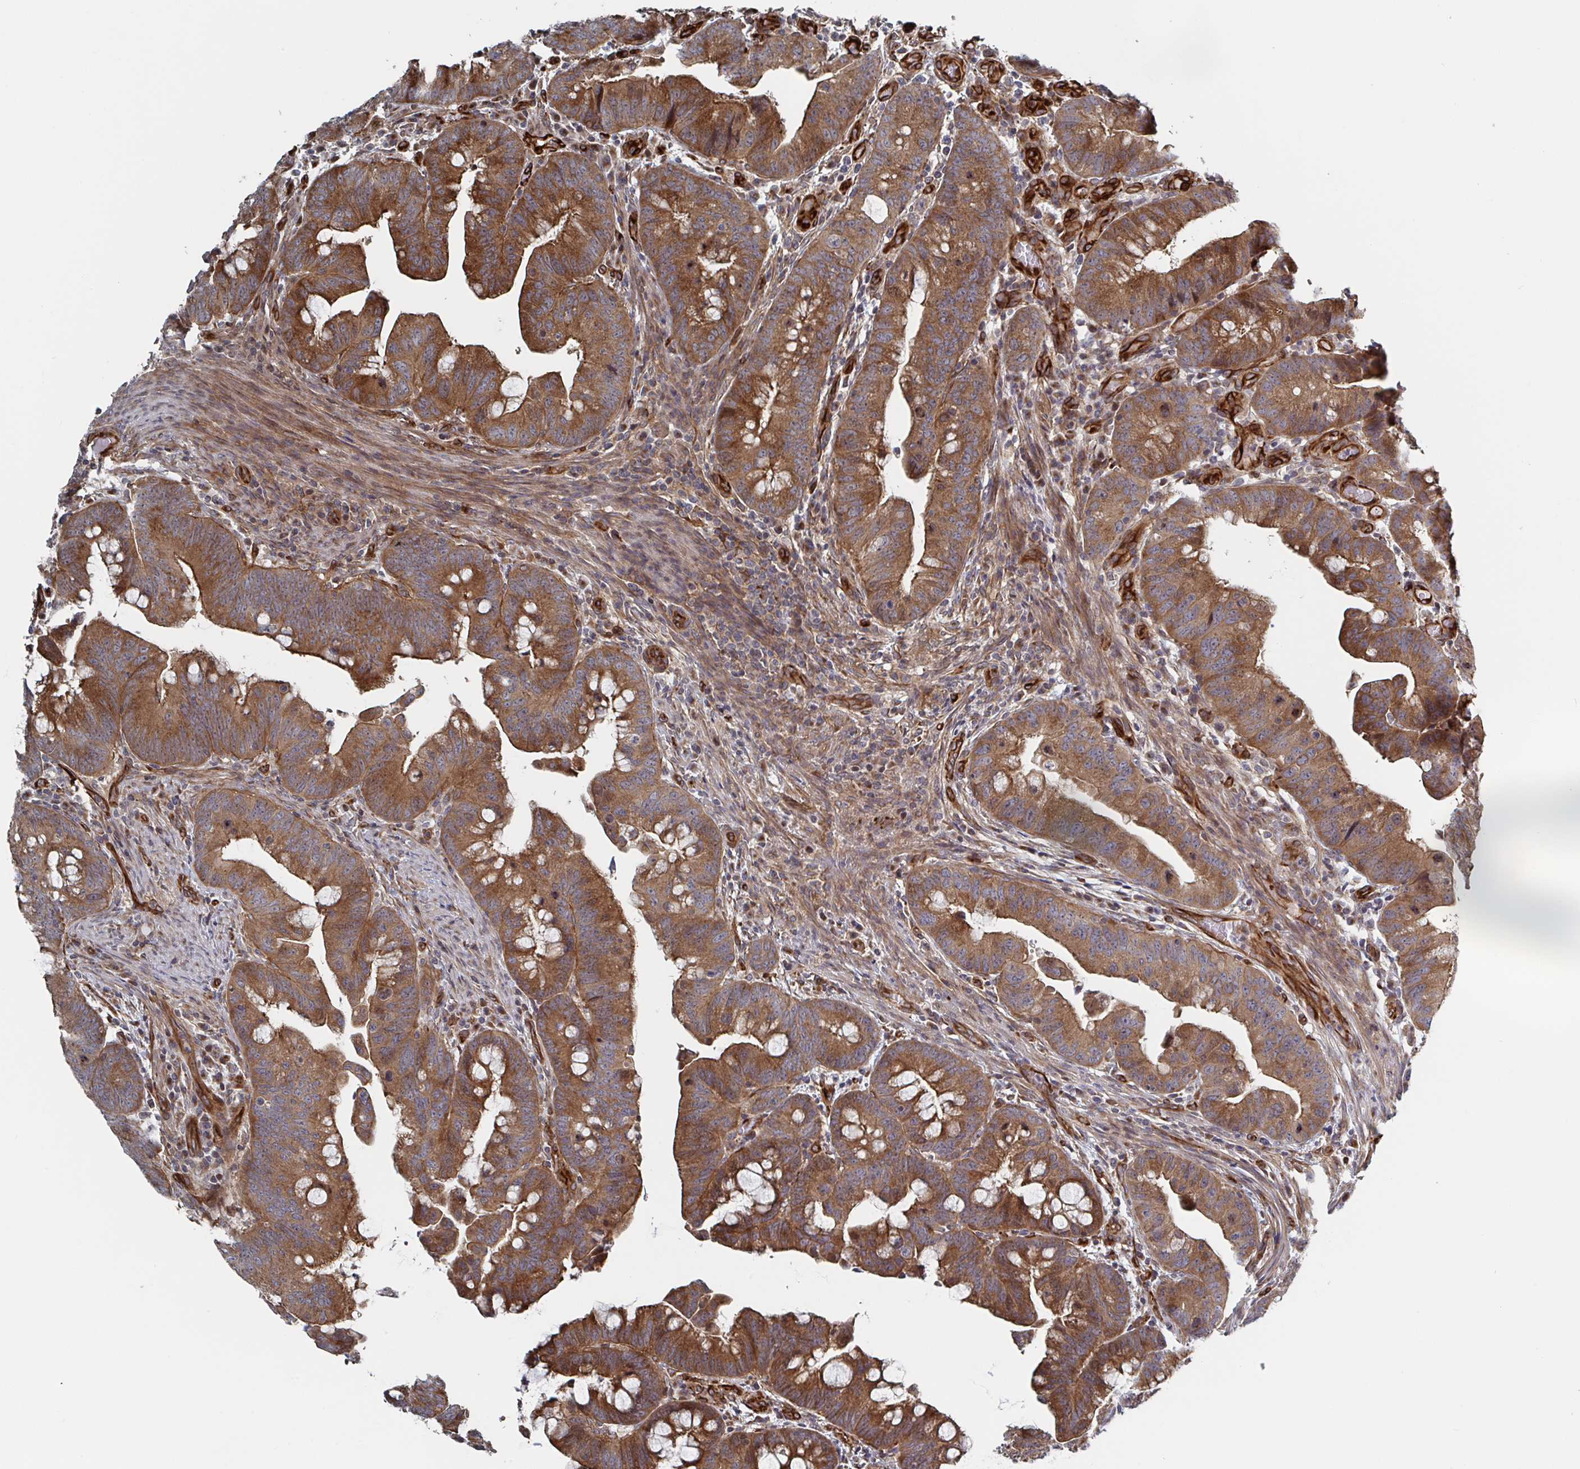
{"staining": {"intensity": "strong", "quantity": ">75%", "location": "cytoplasmic/membranous"}, "tissue": "colorectal cancer", "cell_type": "Tumor cells", "image_type": "cancer", "snomed": [{"axis": "morphology", "description": "Adenocarcinoma, NOS"}, {"axis": "topography", "description": "Colon"}], "caption": "There is high levels of strong cytoplasmic/membranous positivity in tumor cells of colorectal cancer (adenocarcinoma), as demonstrated by immunohistochemical staining (brown color).", "gene": "DVL3", "patient": {"sex": "male", "age": 62}}